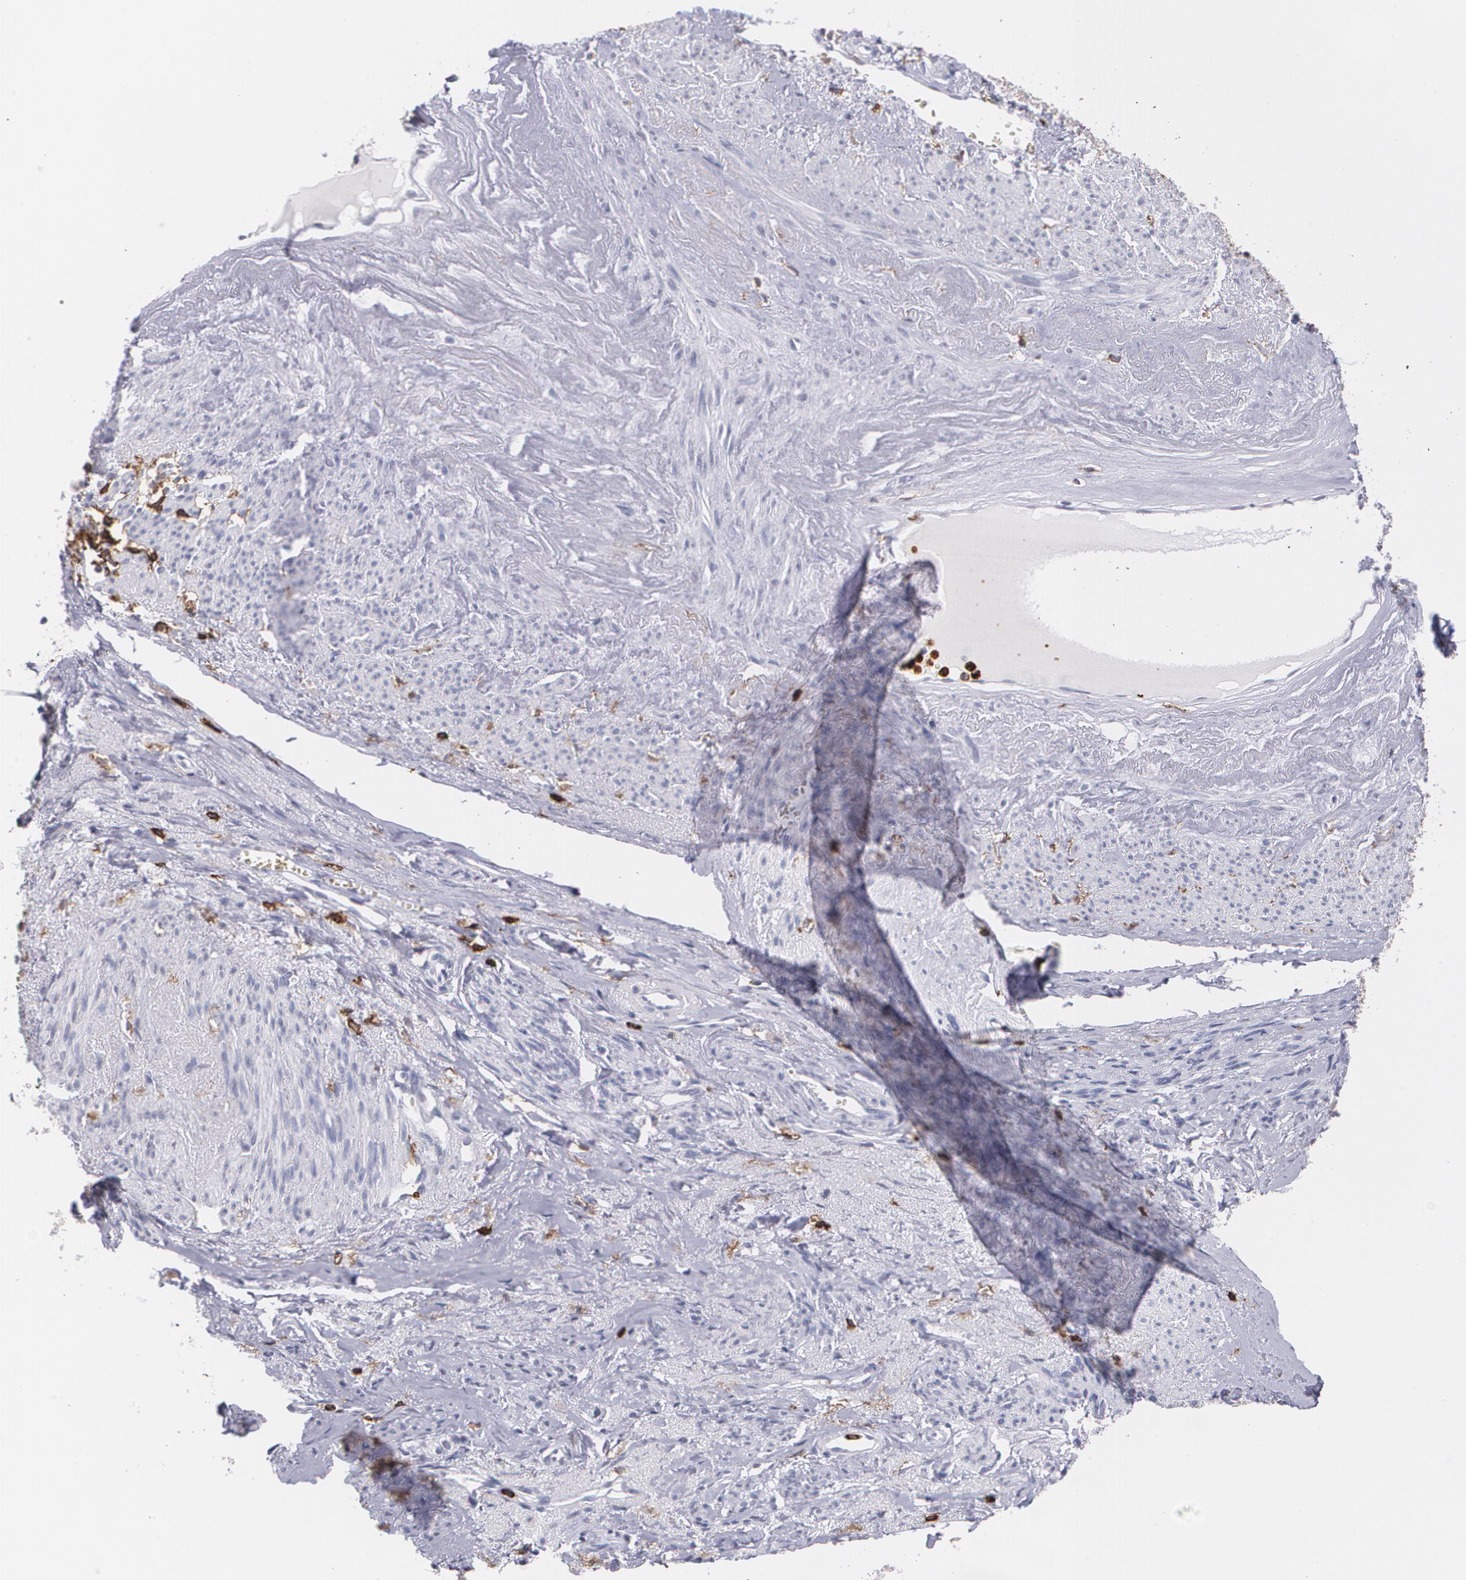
{"staining": {"intensity": "negative", "quantity": "none", "location": "none"}, "tissue": "endometrial cancer", "cell_type": "Tumor cells", "image_type": "cancer", "snomed": [{"axis": "morphology", "description": "Adenocarcinoma, NOS"}, {"axis": "topography", "description": "Endometrium"}], "caption": "An immunohistochemistry (IHC) image of endometrial adenocarcinoma is shown. There is no staining in tumor cells of endometrial adenocarcinoma. The staining is performed using DAB brown chromogen with nuclei counter-stained in using hematoxylin.", "gene": "PTPRC", "patient": {"sex": "female", "age": 75}}